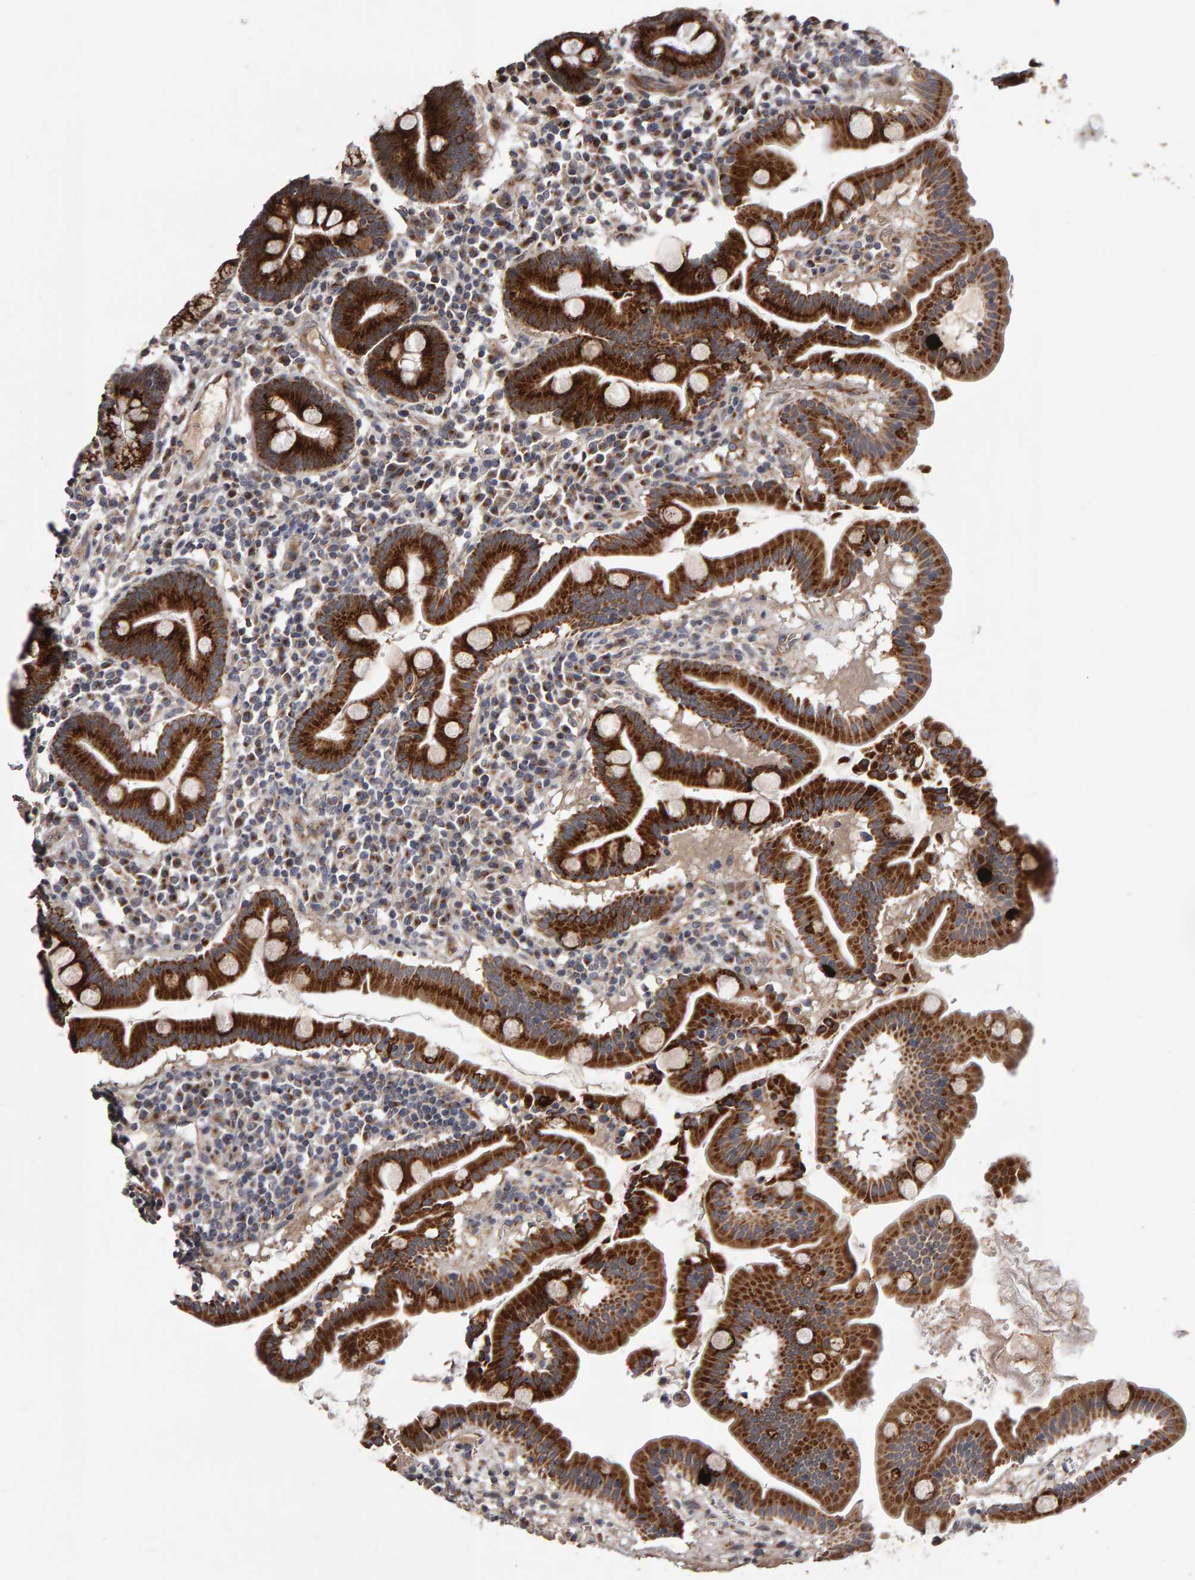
{"staining": {"intensity": "strong", "quantity": ">75%", "location": "cytoplasmic/membranous"}, "tissue": "duodenum", "cell_type": "Glandular cells", "image_type": "normal", "snomed": [{"axis": "morphology", "description": "Normal tissue, NOS"}, {"axis": "topography", "description": "Duodenum"}], "caption": "Immunohistochemistry (IHC) (DAB (3,3'-diaminobenzidine)) staining of normal duodenum shows strong cytoplasmic/membranous protein expression in approximately >75% of glandular cells. (IHC, brightfield microscopy, high magnification).", "gene": "CANT1", "patient": {"sex": "male", "age": 50}}